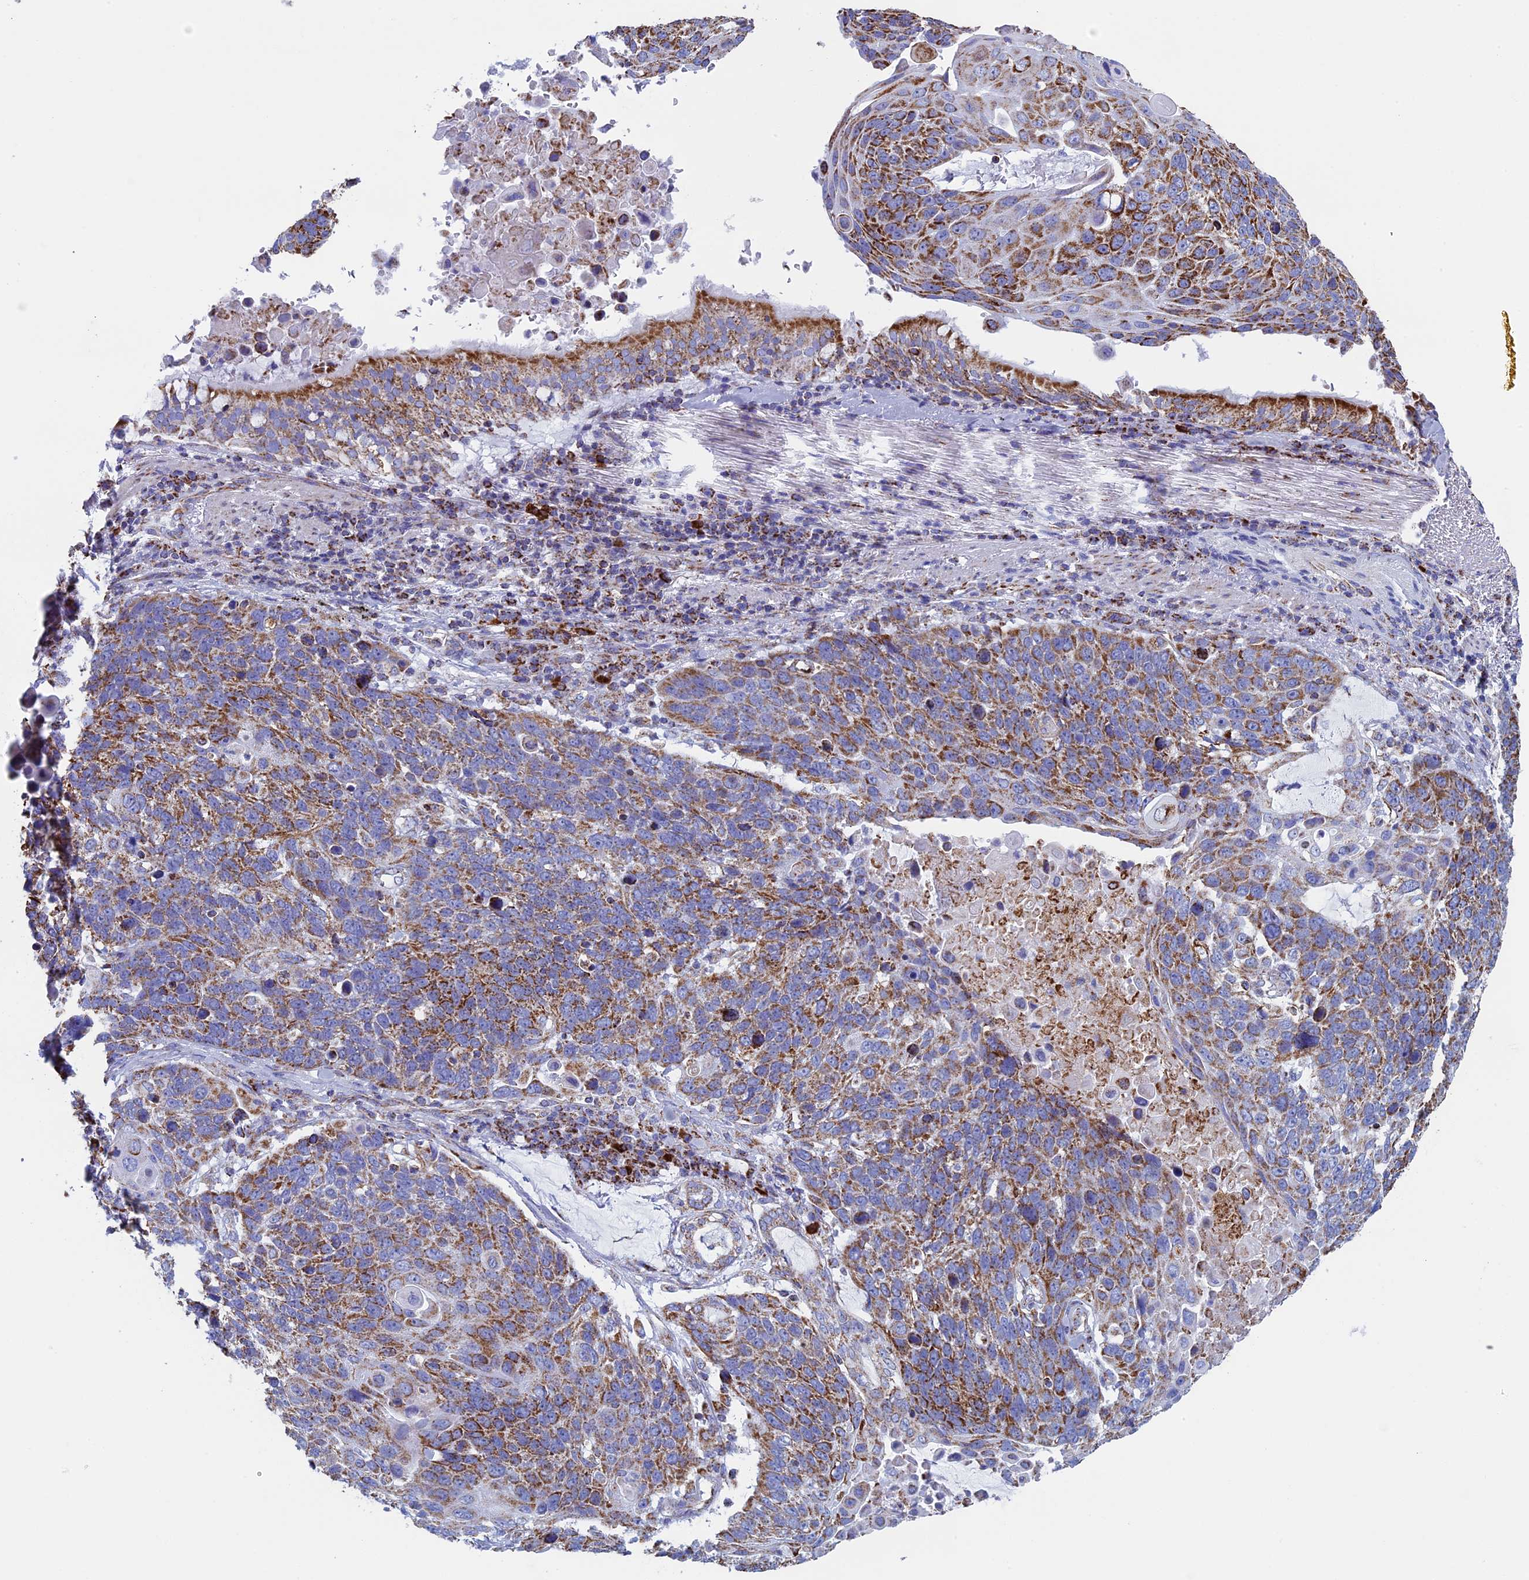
{"staining": {"intensity": "moderate", "quantity": ">75%", "location": "cytoplasmic/membranous"}, "tissue": "lung cancer", "cell_type": "Tumor cells", "image_type": "cancer", "snomed": [{"axis": "morphology", "description": "Squamous cell carcinoma, NOS"}, {"axis": "topography", "description": "Lung"}], "caption": "Immunohistochemical staining of human squamous cell carcinoma (lung) demonstrates medium levels of moderate cytoplasmic/membranous protein positivity in approximately >75% of tumor cells.", "gene": "UQCRFS1", "patient": {"sex": "male", "age": 66}}